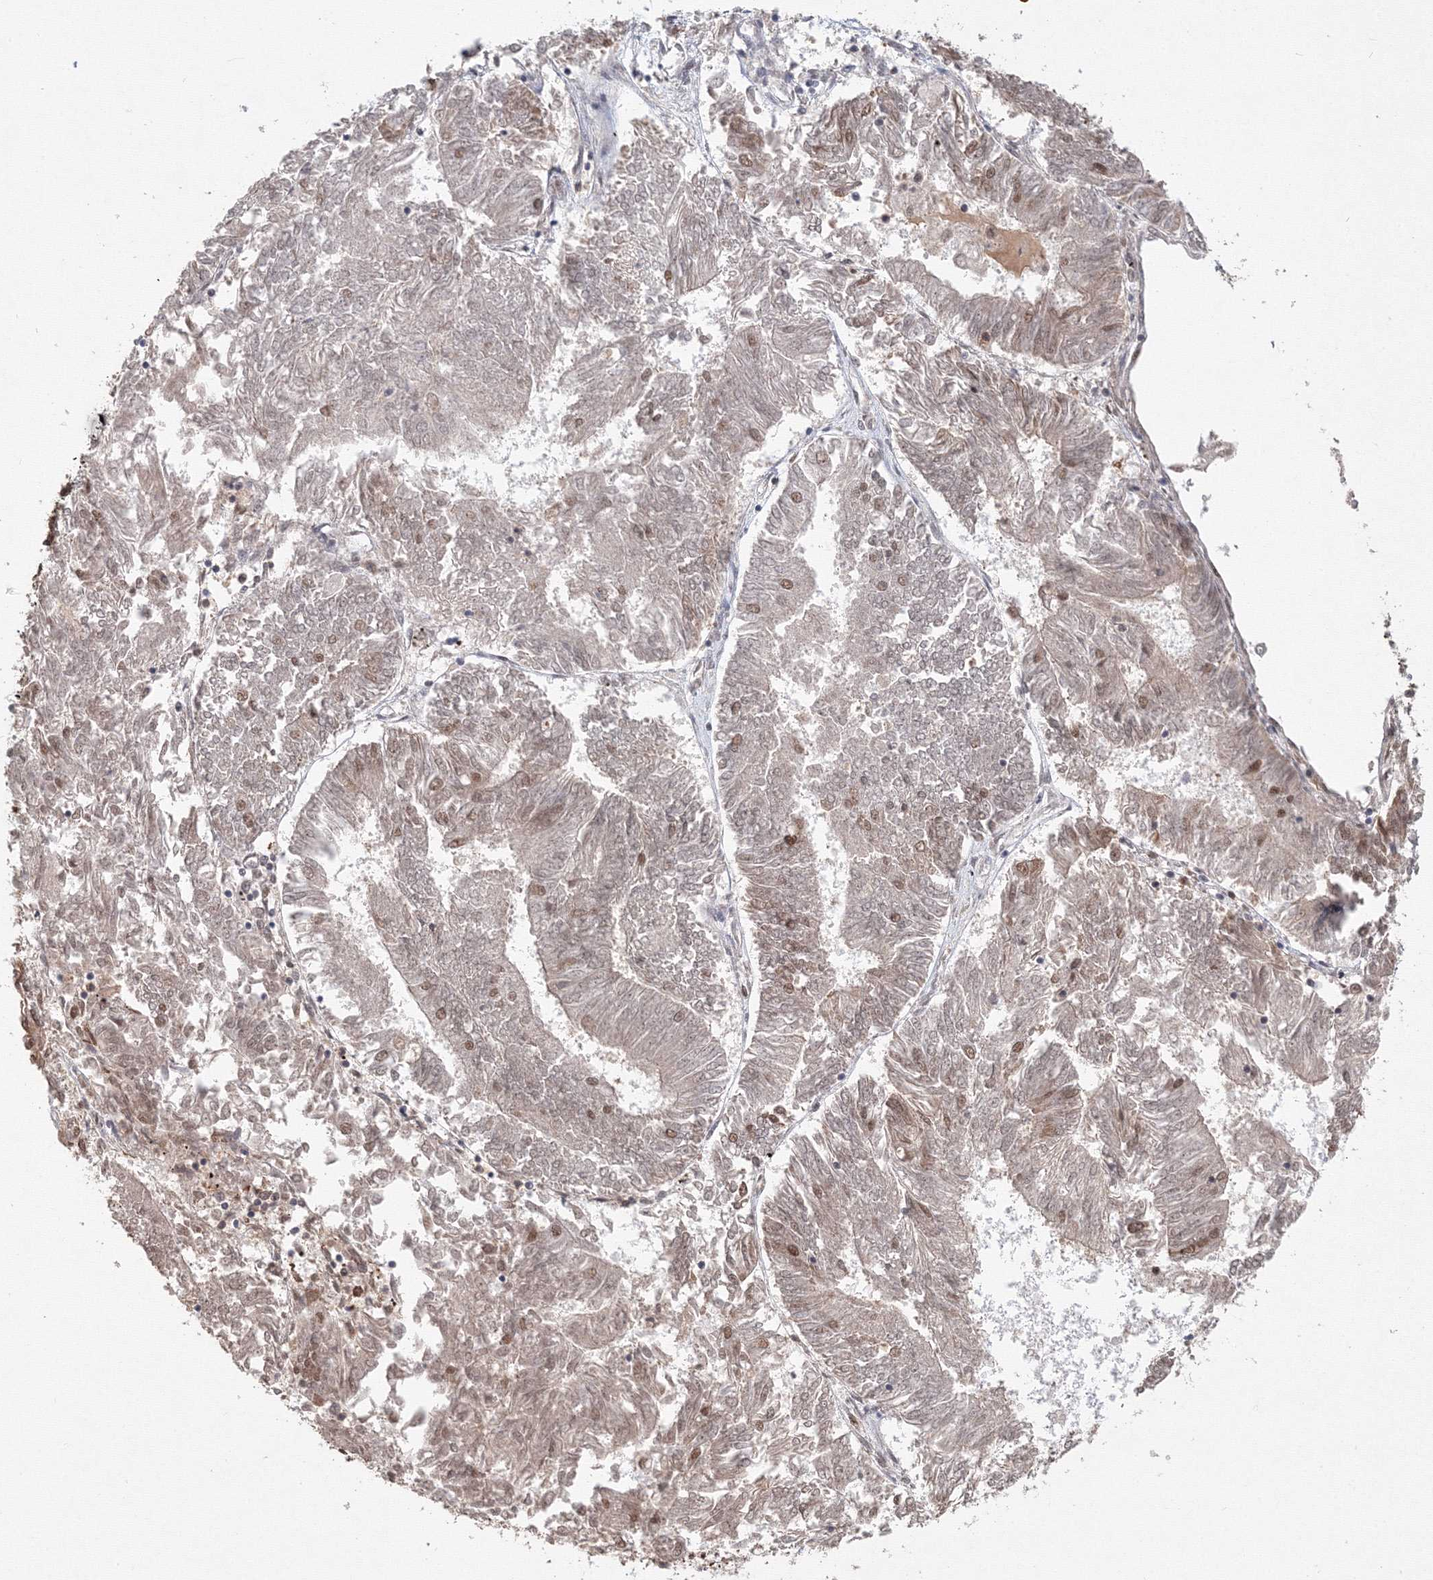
{"staining": {"intensity": "weak", "quantity": "<25%", "location": "cytoplasmic/membranous,nuclear"}, "tissue": "endometrial cancer", "cell_type": "Tumor cells", "image_type": "cancer", "snomed": [{"axis": "morphology", "description": "Adenocarcinoma, NOS"}, {"axis": "topography", "description": "Endometrium"}], "caption": "An immunohistochemistry image of adenocarcinoma (endometrial) is shown. There is no staining in tumor cells of adenocarcinoma (endometrial). Brightfield microscopy of IHC stained with DAB (3,3'-diaminobenzidine) (brown) and hematoxylin (blue), captured at high magnification.", "gene": "IWS1", "patient": {"sex": "female", "age": 58}}